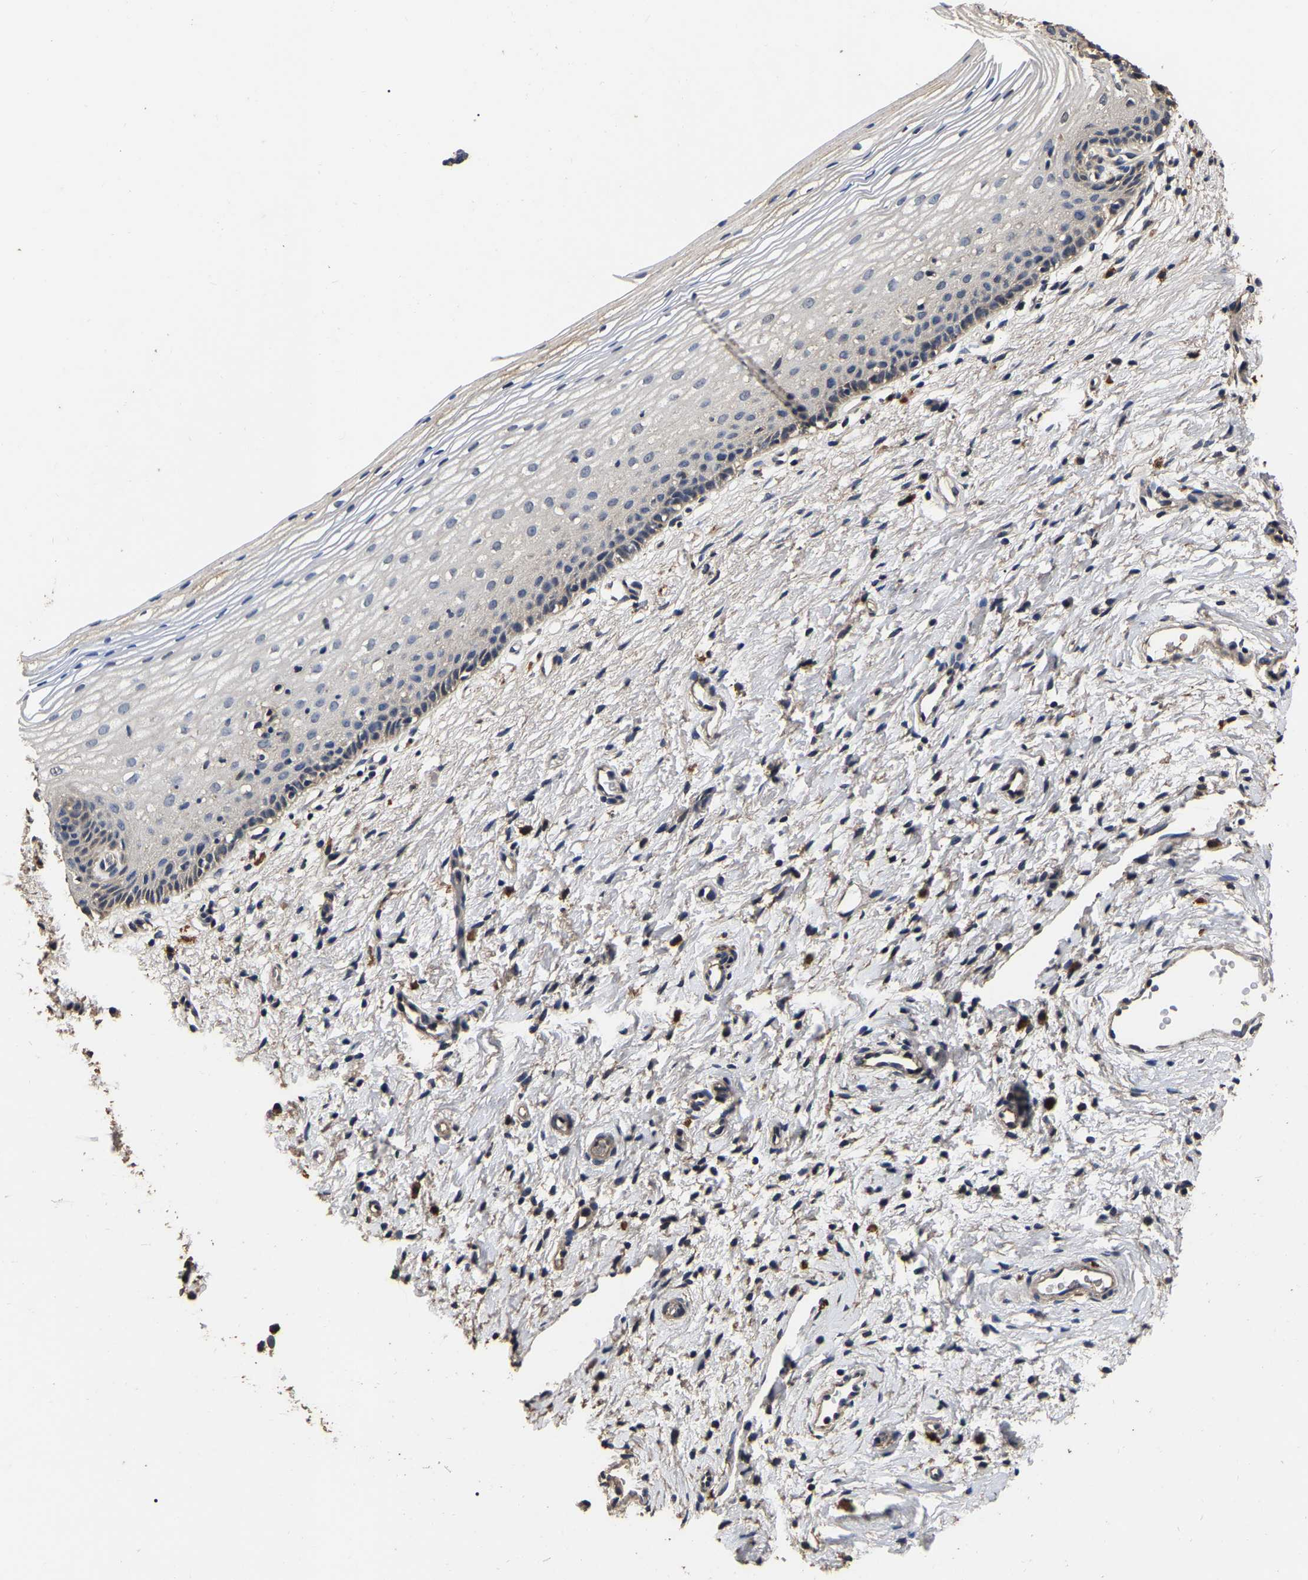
{"staining": {"intensity": "moderate", "quantity": "<25%", "location": "cytoplasmic/membranous"}, "tissue": "cervix", "cell_type": "Glandular cells", "image_type": "normal", "snomed": [{"axis": "morphology", "description": "Normal tissue, NOS"}, {"axis": "topography", "description": "Cervix"}], "caption": "Protein expression analysis of unremarkable human cervix reveals moderate cytoplasmic/membranous positivity in approximately <25% of glandular cells. Using DAB (3,3'-diaminobenzidine) (brown) and hematoxylin (blue) stains, captured at high magnification using brightfield microscopy.", "gene": "STK32C", "patient": {"sex": "female", "age": 72}}